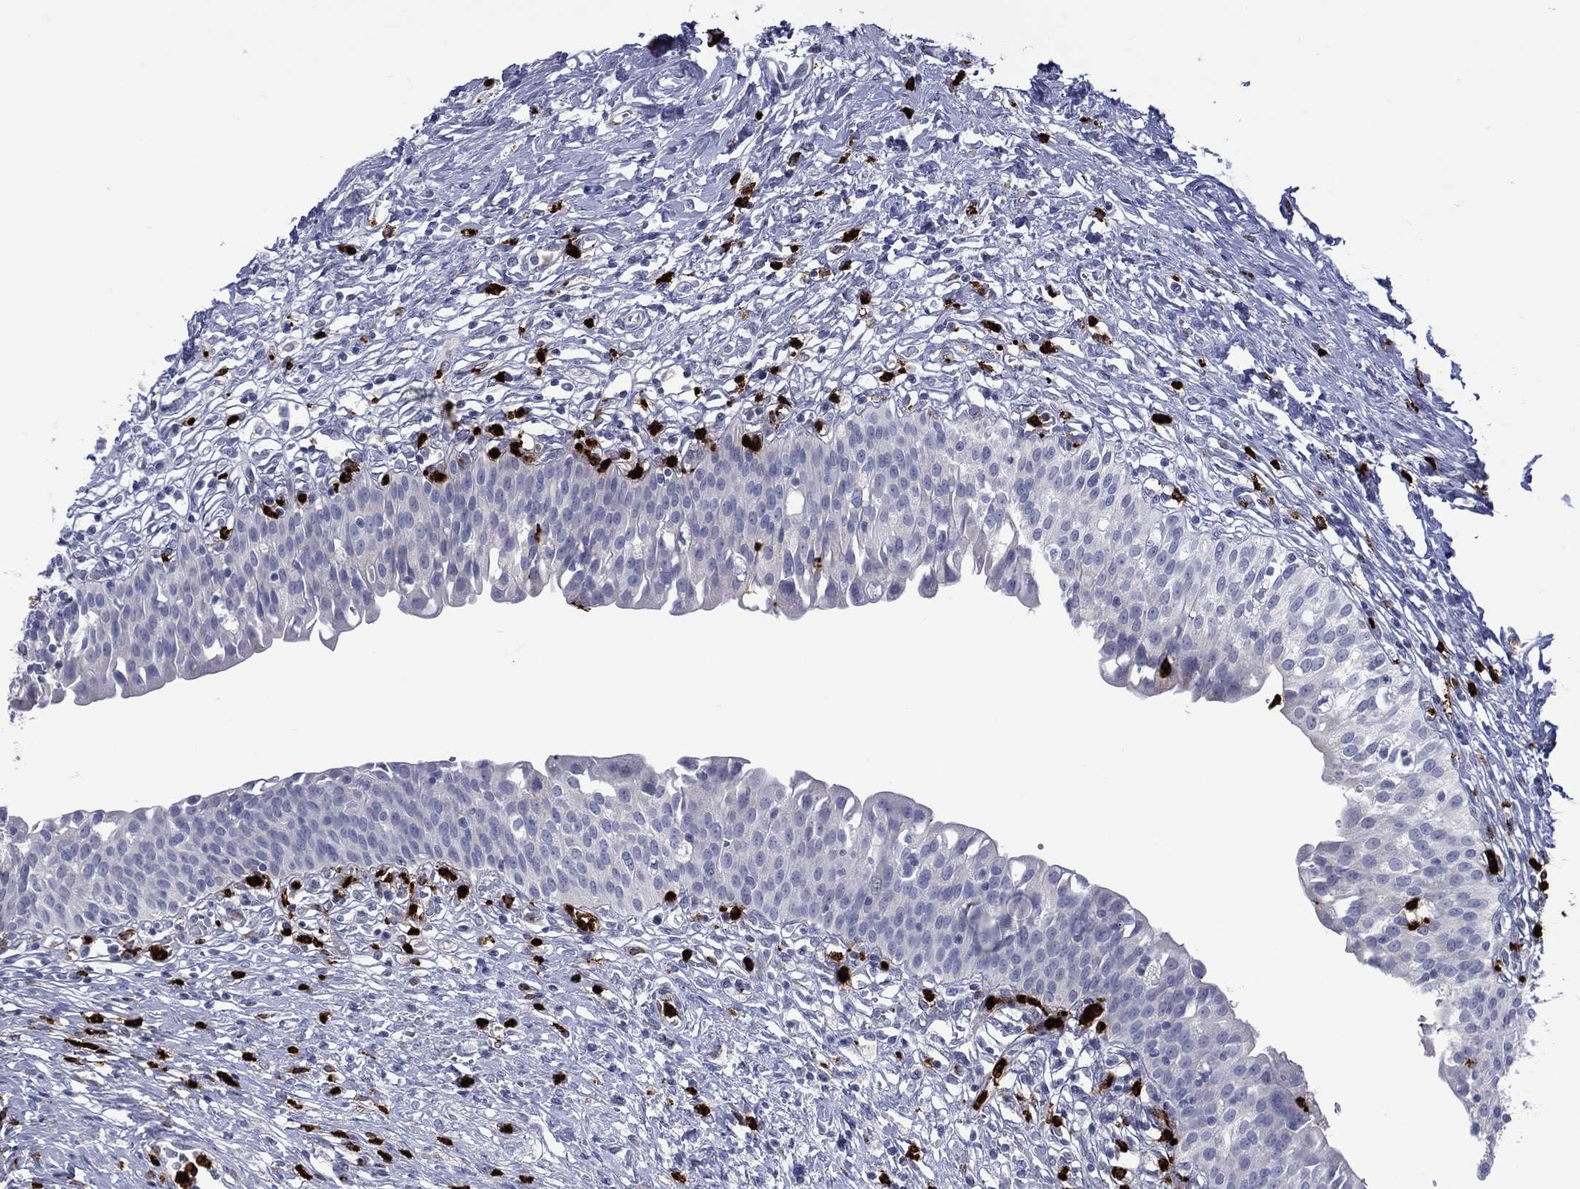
{"staining": {"intensity": "negative", "quantity": "none", "location": "none"}, "tissue": "urinary bladder", "cell_type": "Urothelial cells", "image_type": "normal", "snomed": [{"axis": "morphology", "description": "Normal tissue, NOS"}, {"axis": "topography", "description": "Urinary bladder"}], "caption": "Protein analysis of benign urinary bladder displays no significant positivity in urothelial cells. Brightfield microscopy of immunohistochemistry (IHC) stained with DAB (3,3'-diaminobenzidine) (brown) and hematoxylin (blue), captured at high magnification.", "gene": "ELANE", "patient": {"sex": "male", "age": 76}}